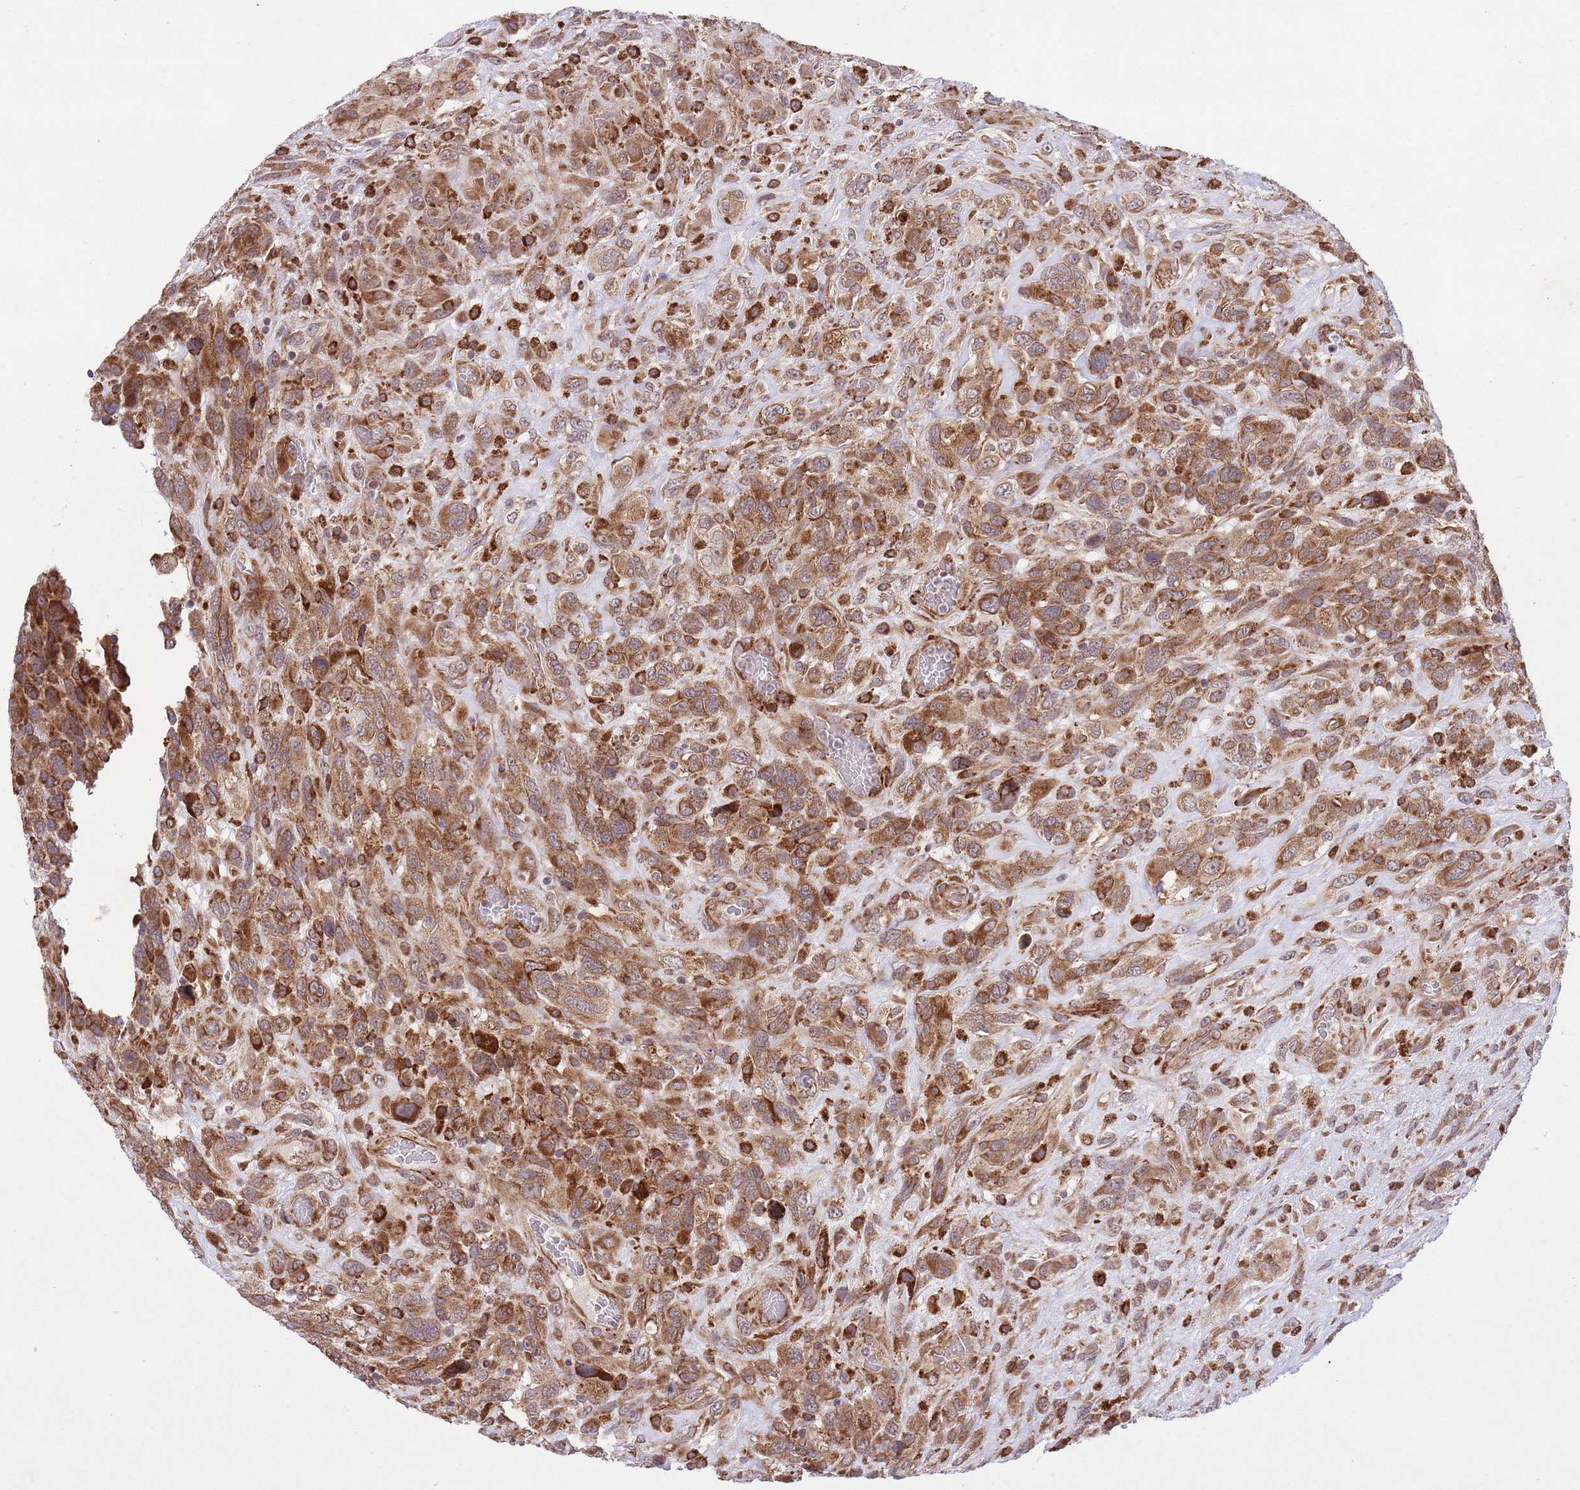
{"staining": {"intensity": "moderate", "quantity": ">75%", "location": "cytoplasmic/membranous"}, "tissue": "glioma", "cell_type": "Tumor cells", "image_type": "cancer", "snomed": [{"axis": "morphology", "description": "Glioma, malignant, High grade"}, {"axis": "topography", "description": "Brain"}], "caption": "Immunohistochemistry (IHC) of glioma exhibits medium levels of moderate cytoplasmic/membranous expression in approximately >75% of tumor cells. (Brightfield microscopy of DAB IHC at high magnification).", "gene": "TTLL3", "patient": {"sex": "male", "age": 61}}